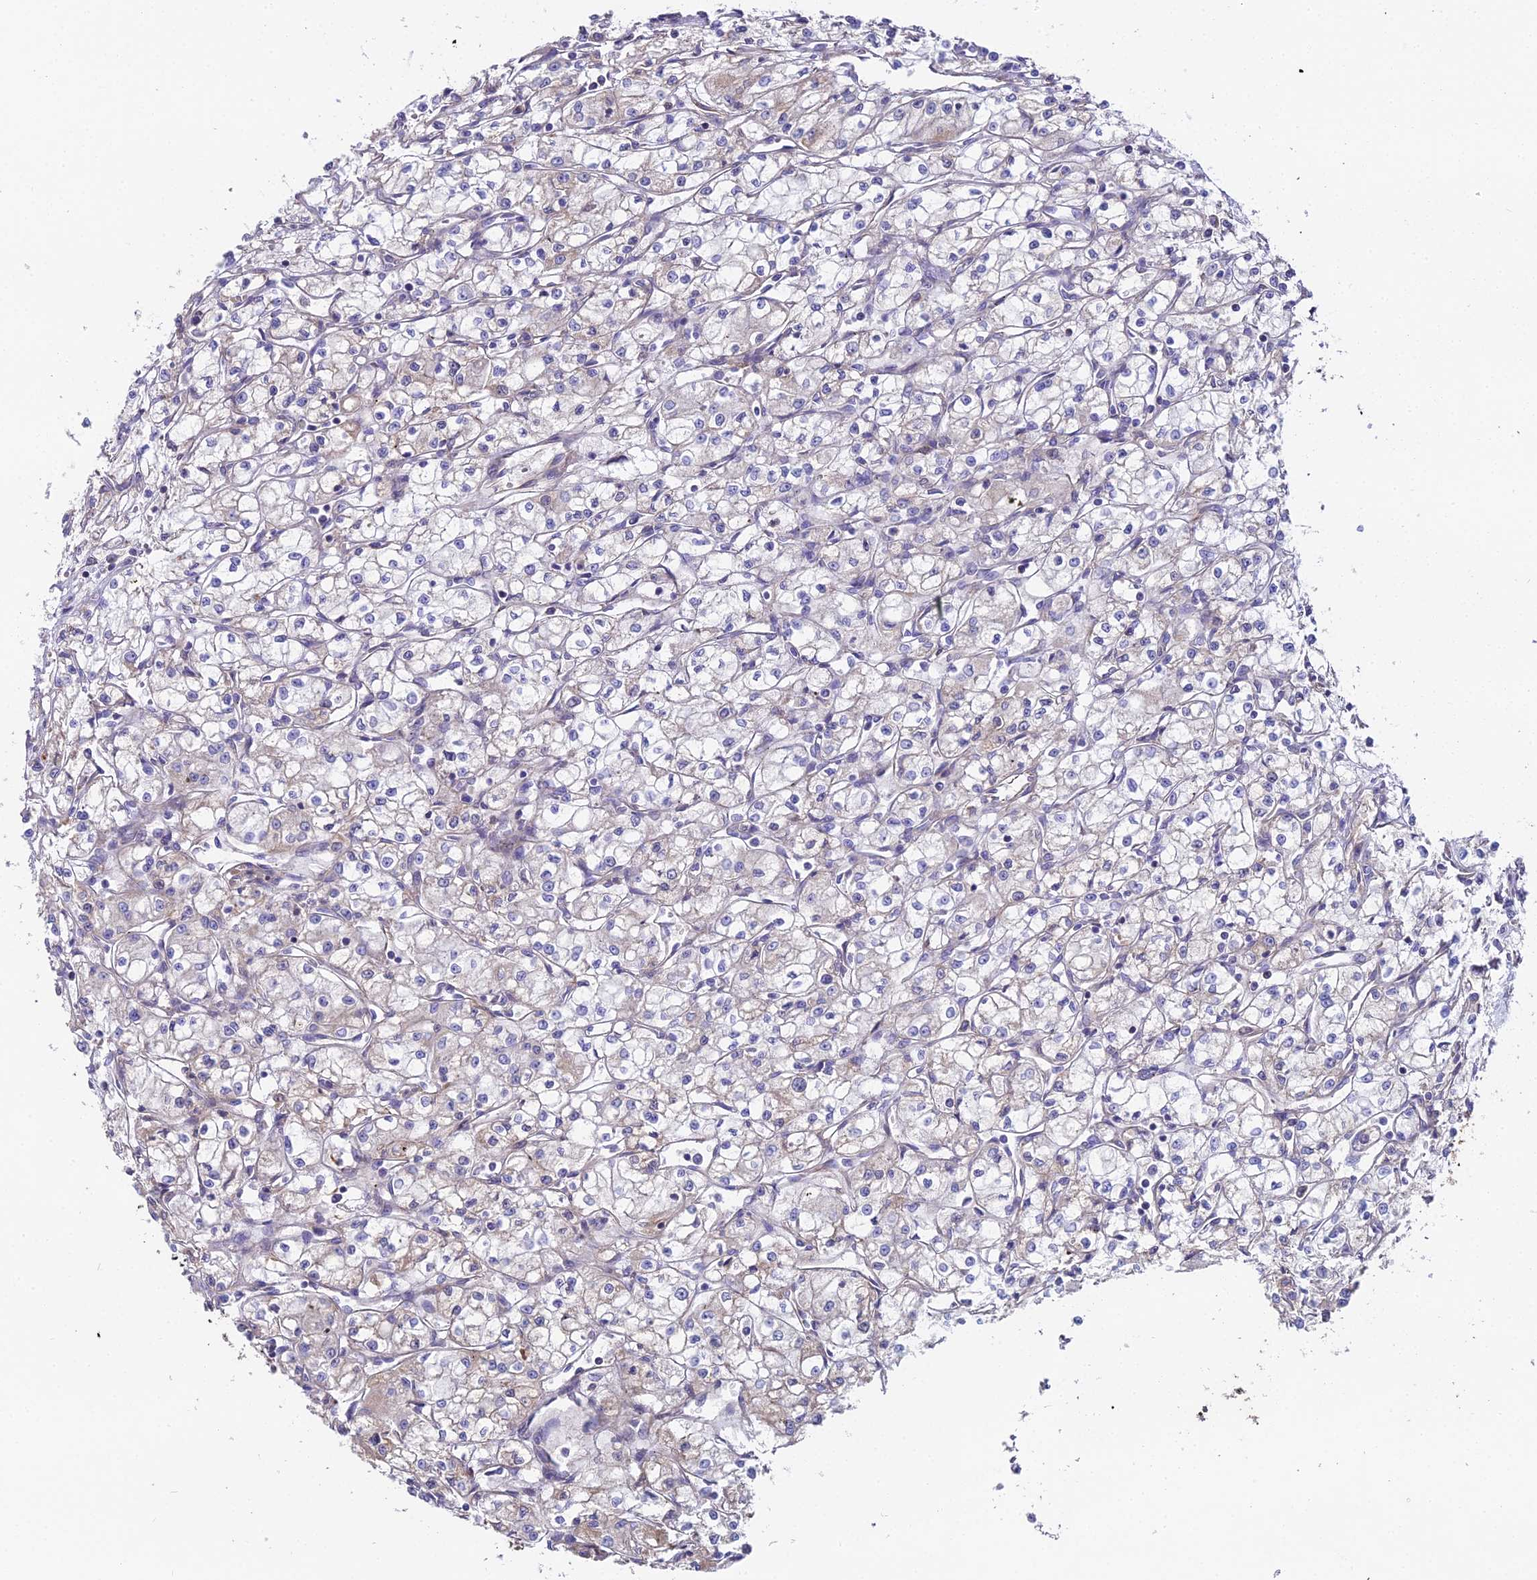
{"staining": {"intensity": "negative", "quantity": "none", "location": "none"}, "tissue": "renal cancer", "cell_type": "Tumor cells", "image_type": "cancer", "snomed": [{"axis": "morphology", "description": "Adenocarcinoma, NOS"}, {"axis": "topography", "description": "Kidney"}], "caption": "Photomicrograph shows no significant protein expression in tumor cells of renal cancer (adenocarcinoma).", "gene": "BEX4", "patient": {"sex": "male", "age": 59}}